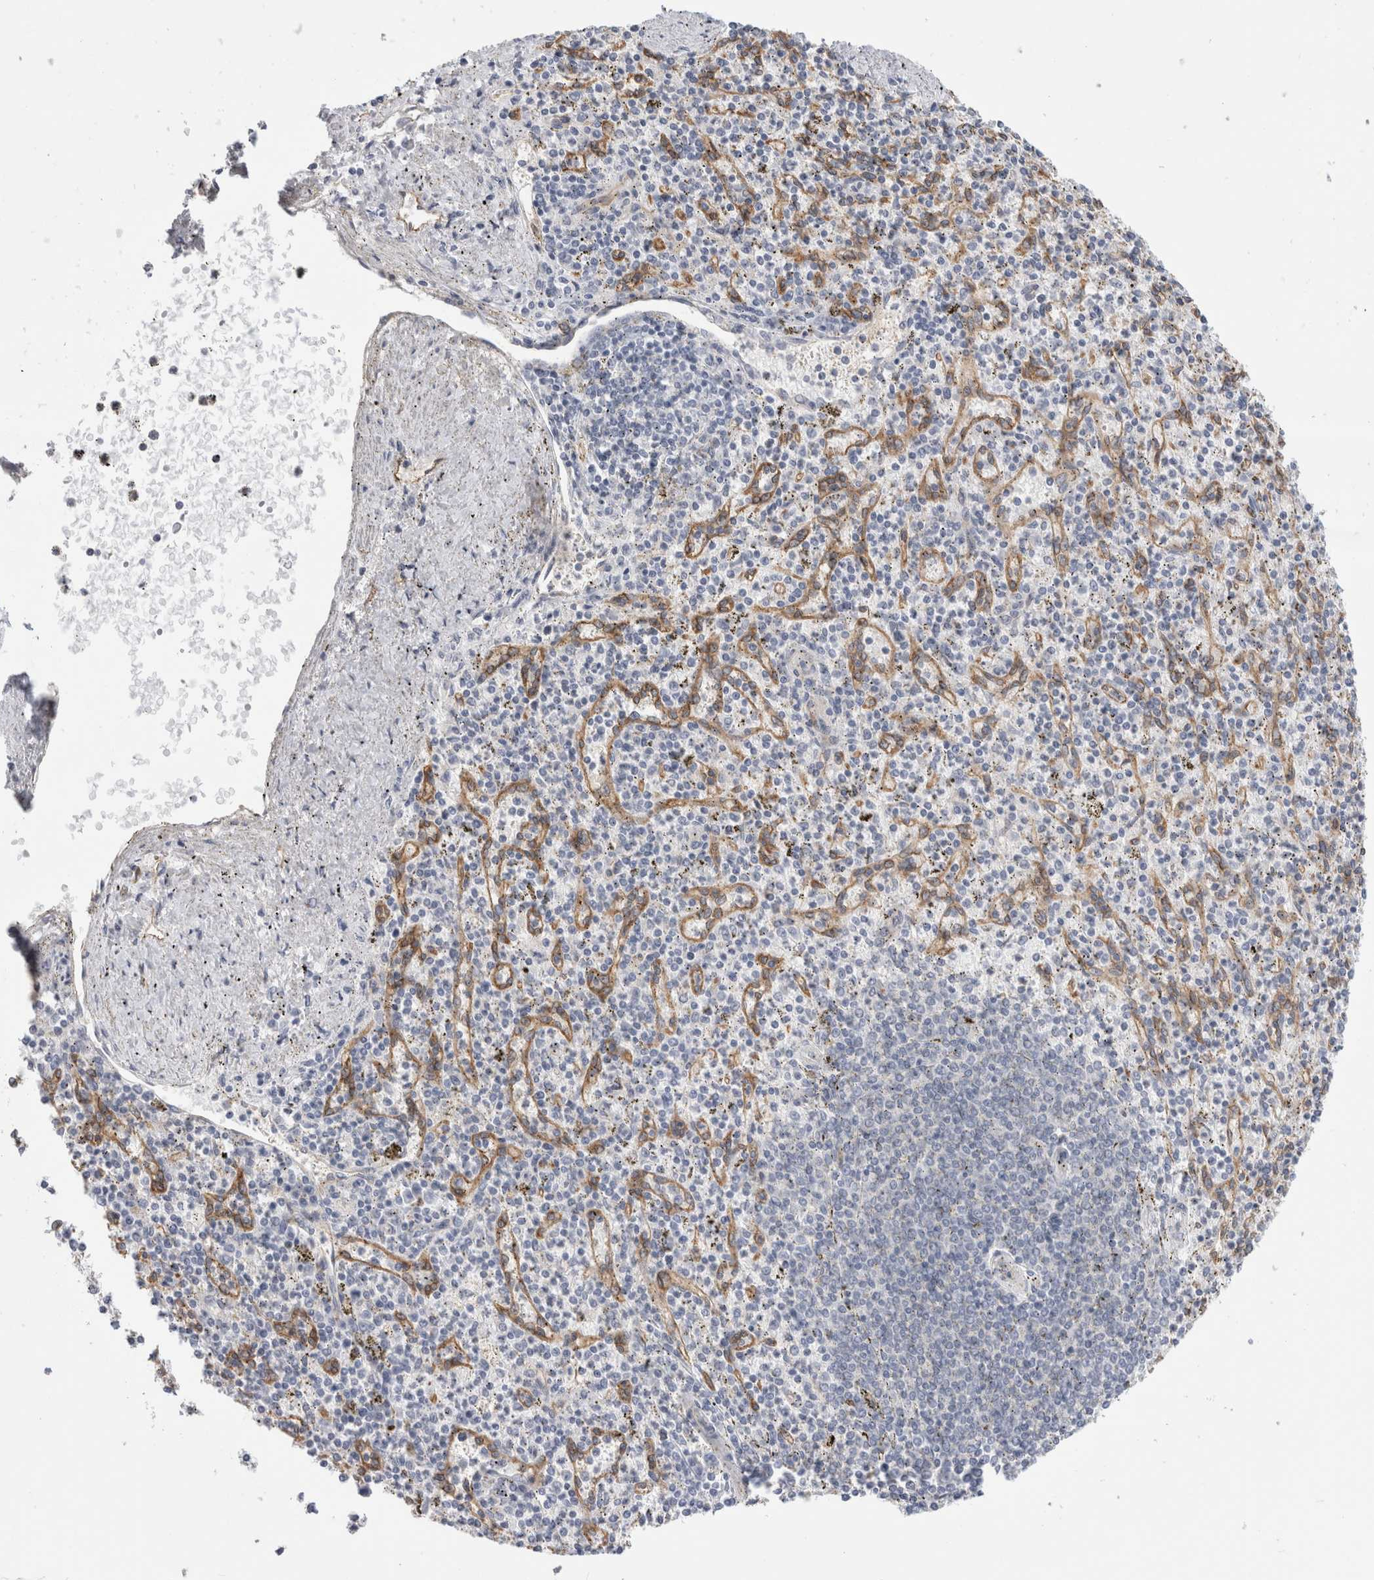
{"staining": {"intensity": "negative", "quantity": "none", "location": "none"}, "tissue": "spleen", "cell_type": "Cells in red pulp", "image_type": "normal", "snomed": [{"axis": "morphology", "description": "Normal tissue, NOS"}, {"axis": "topography", "description": "Spleen"}], "caption": "Cells in red pulp show no significant protein staining in unremarkable spleen. (DAB immunohistochemistry (IHC), high magnification).", "gene": "ANKMY1", "patient": {"sex": "male", "age": 72}}